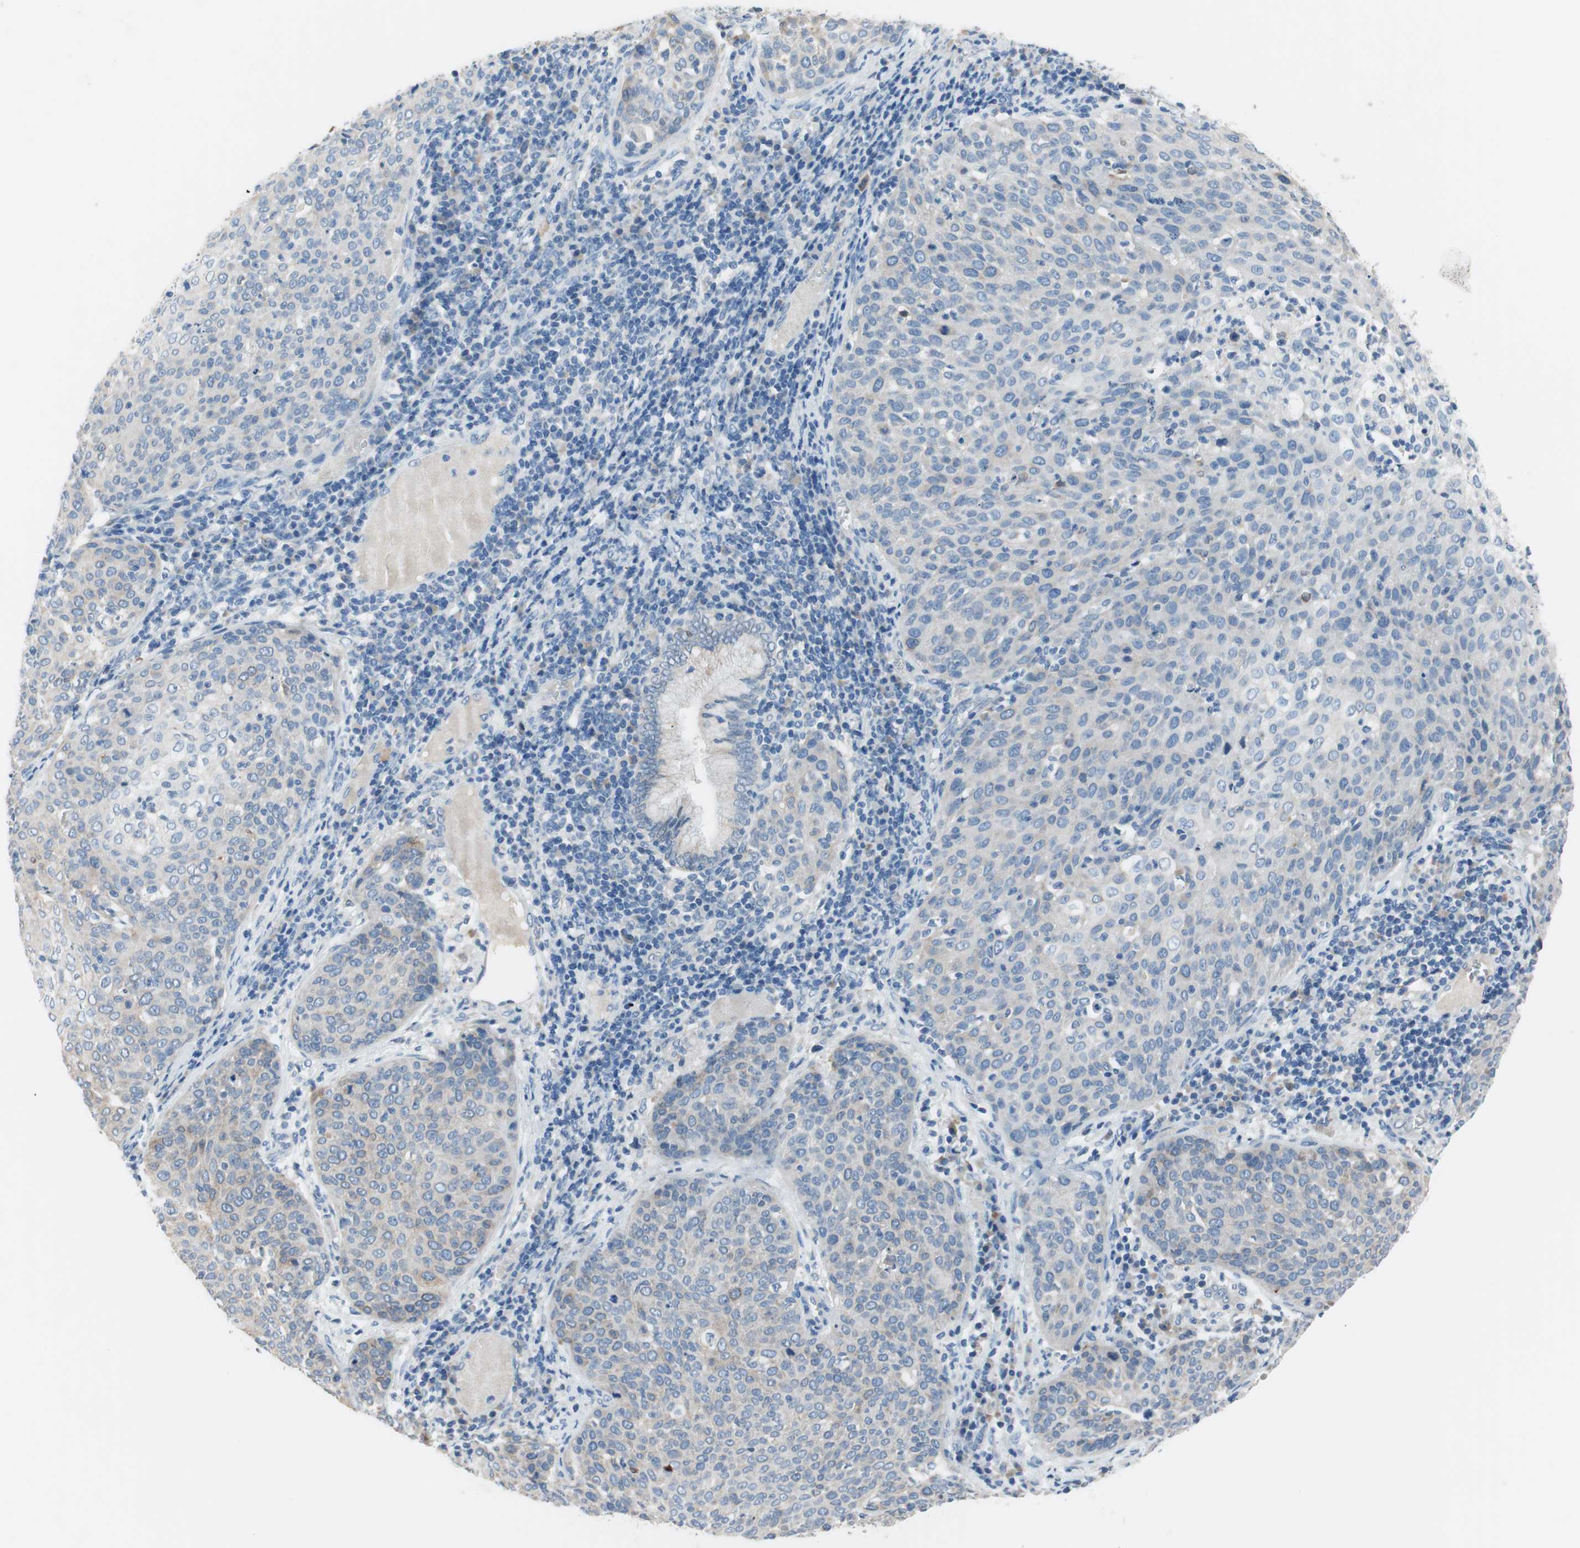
{"staining": {"intensity": "weak", "quantity": "<25%", "location": "cytoplasmic/membranous"}, "tissue": "cervical cancer", "cell_type": "Tumor cells", "image_type": "cancer", "snomed": [{"axis": "morphology", "description": "Squamous cell carcinoma, NOS"}, {"axis": "topography", "description": "Cervix"}], "caption": "Immunohistochemical staining of cervical cancer demonstrates no significant staining in tumor cells.", "gene": "FDFT1", "patient": {"sex": "female", "age": 38}}